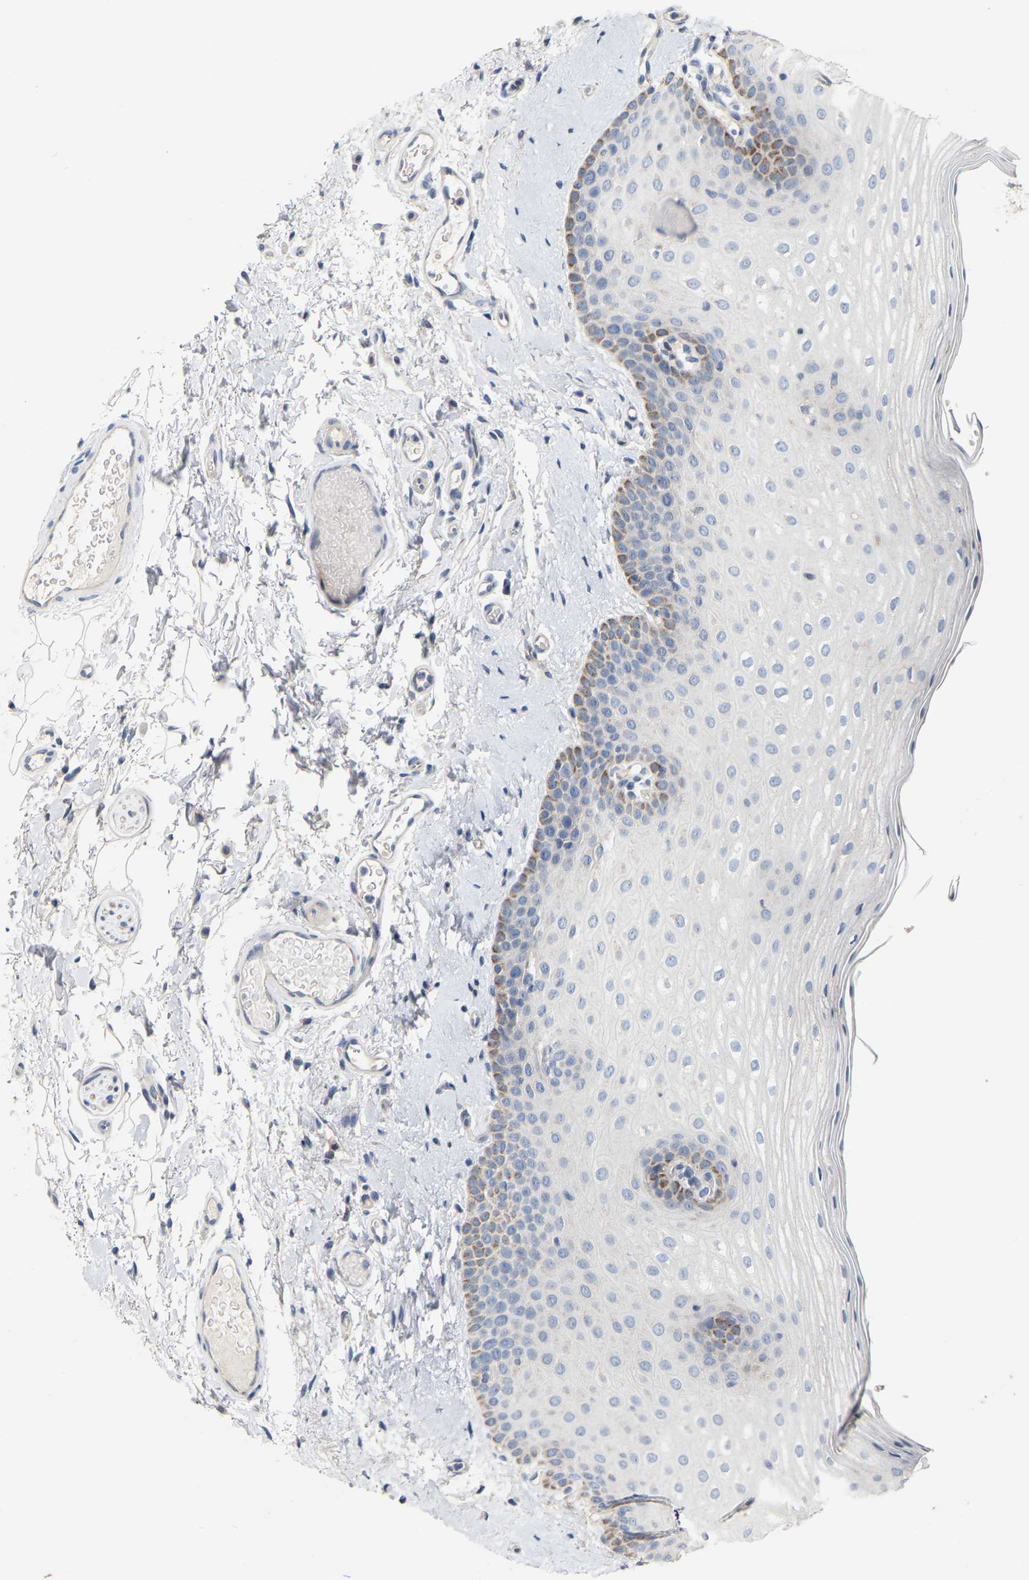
{"staining": {"intensity": "moderate", "quantity": "<25%", "location": "cytoplasmic/membranous"}, "tissue": "oral mucosa", "cell_type": "Squamous epithelial cells", "image_type": "normal", "snomed": [{"axis": "morphology", "description": "Normal tissue, NOS"}, {"axis": "topography", "description": "Skin"}, {"axis": "topography", "description": "Oral tissue"}], "caption": "Immunohistochemistry (IHC) photomicrograph of benign oral mucosa stained for a protein (brown), which demonstrates low levels of moderate cytoplasmic/membranous staining in approximately <25% of squamous epithelial cells.", "gene": "SSH1", "patient": {"sex": "male", "age": 84}}